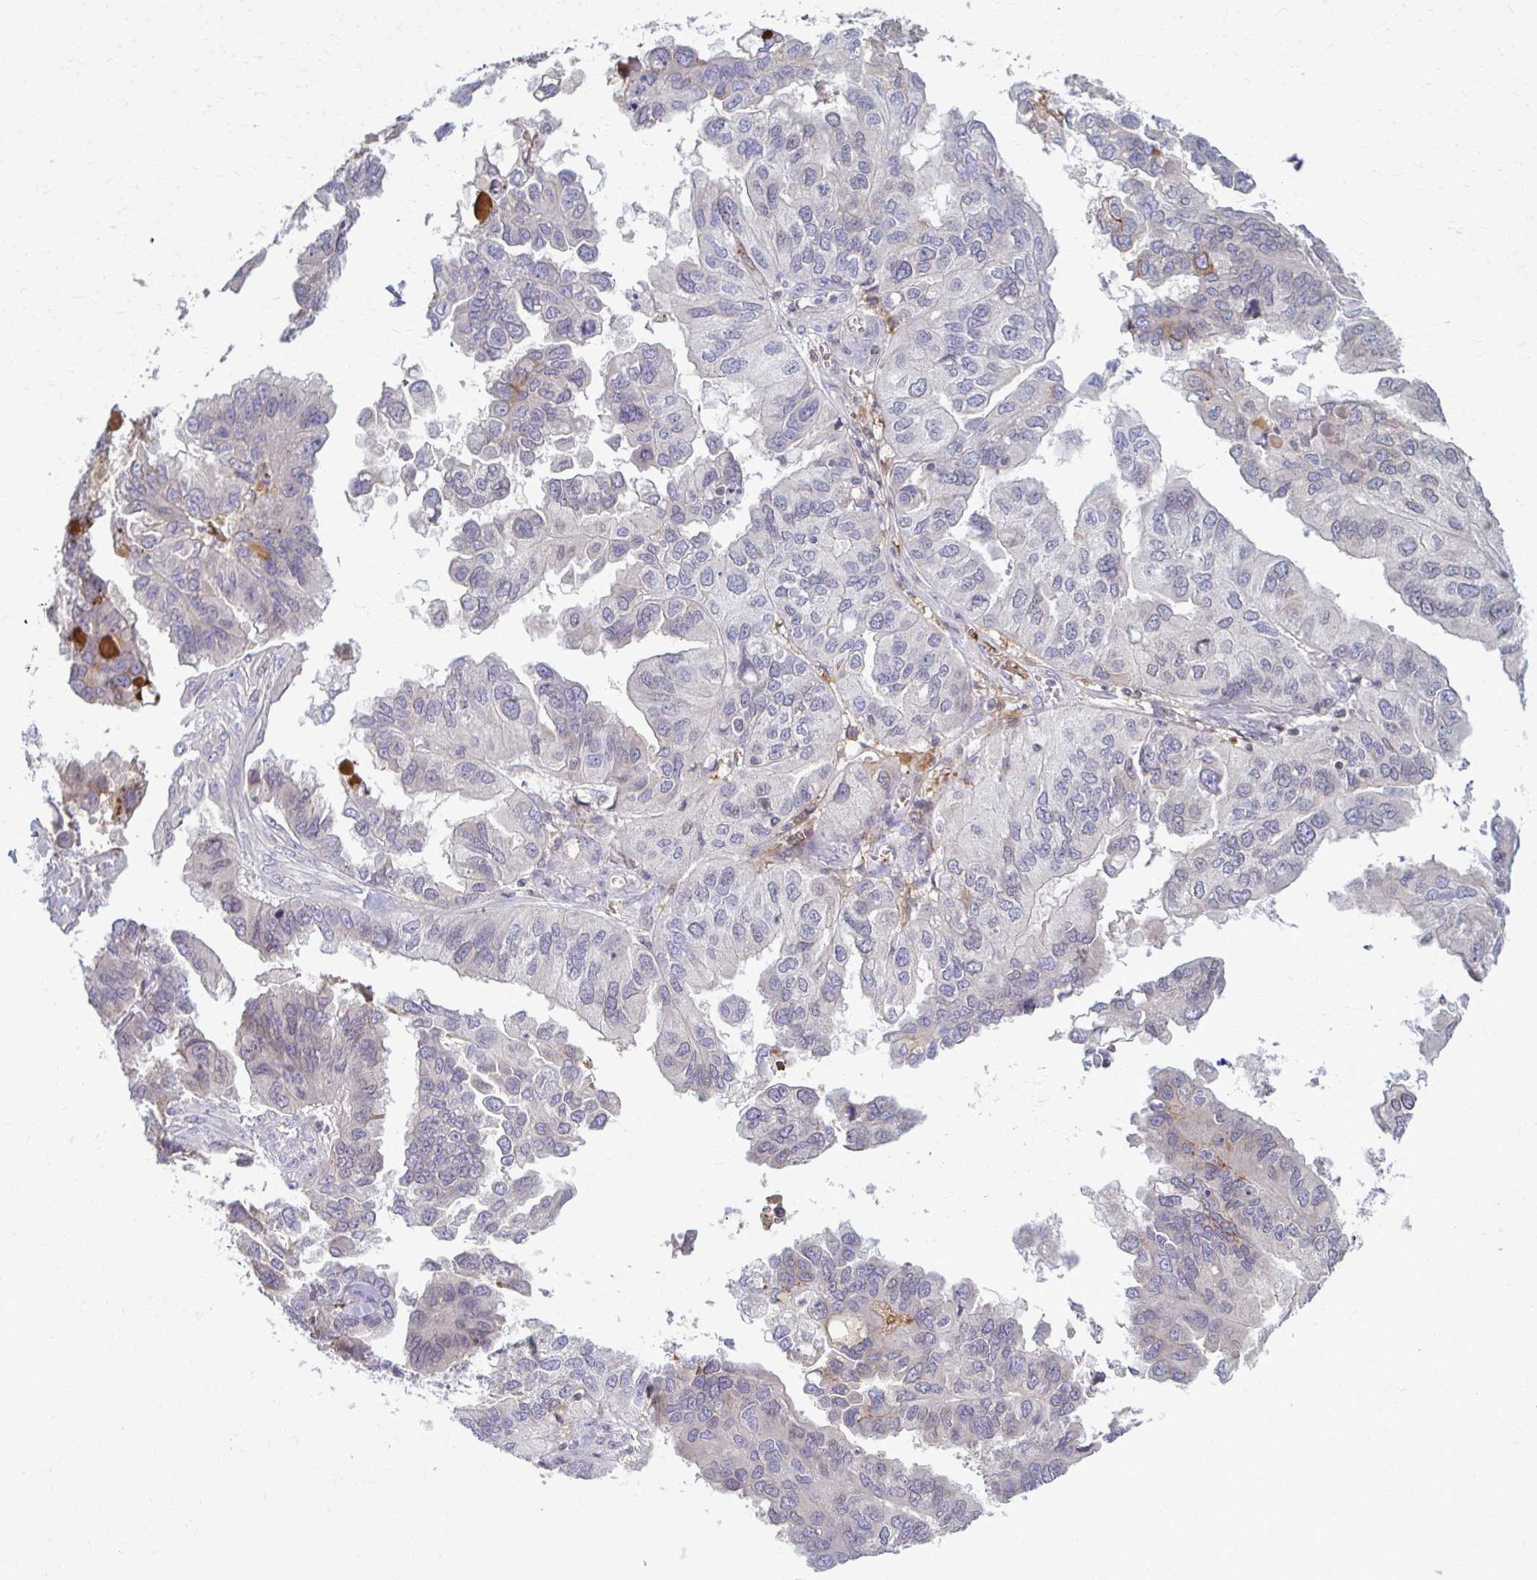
{"staining": {"intensity": "negative", "quantity": "none", "location": "none"}, "tissue": "ovarian cancer", "cell_type": "Tumor cells", "image_type": "cancer", "snomed": [{"axis": "morphology", "description": "Cystadenocarcinoma, serous, NOS"}, {"axis": "topography", "description": "Ovary"}], "caption": "This is an immunohistochemistry (IHC) image of ovarian serous cystadenocarcinoma. There is no positivity in tumor cells.", "gene": "MCRIP2", "patient": {"sex": "female", "age": 79}}